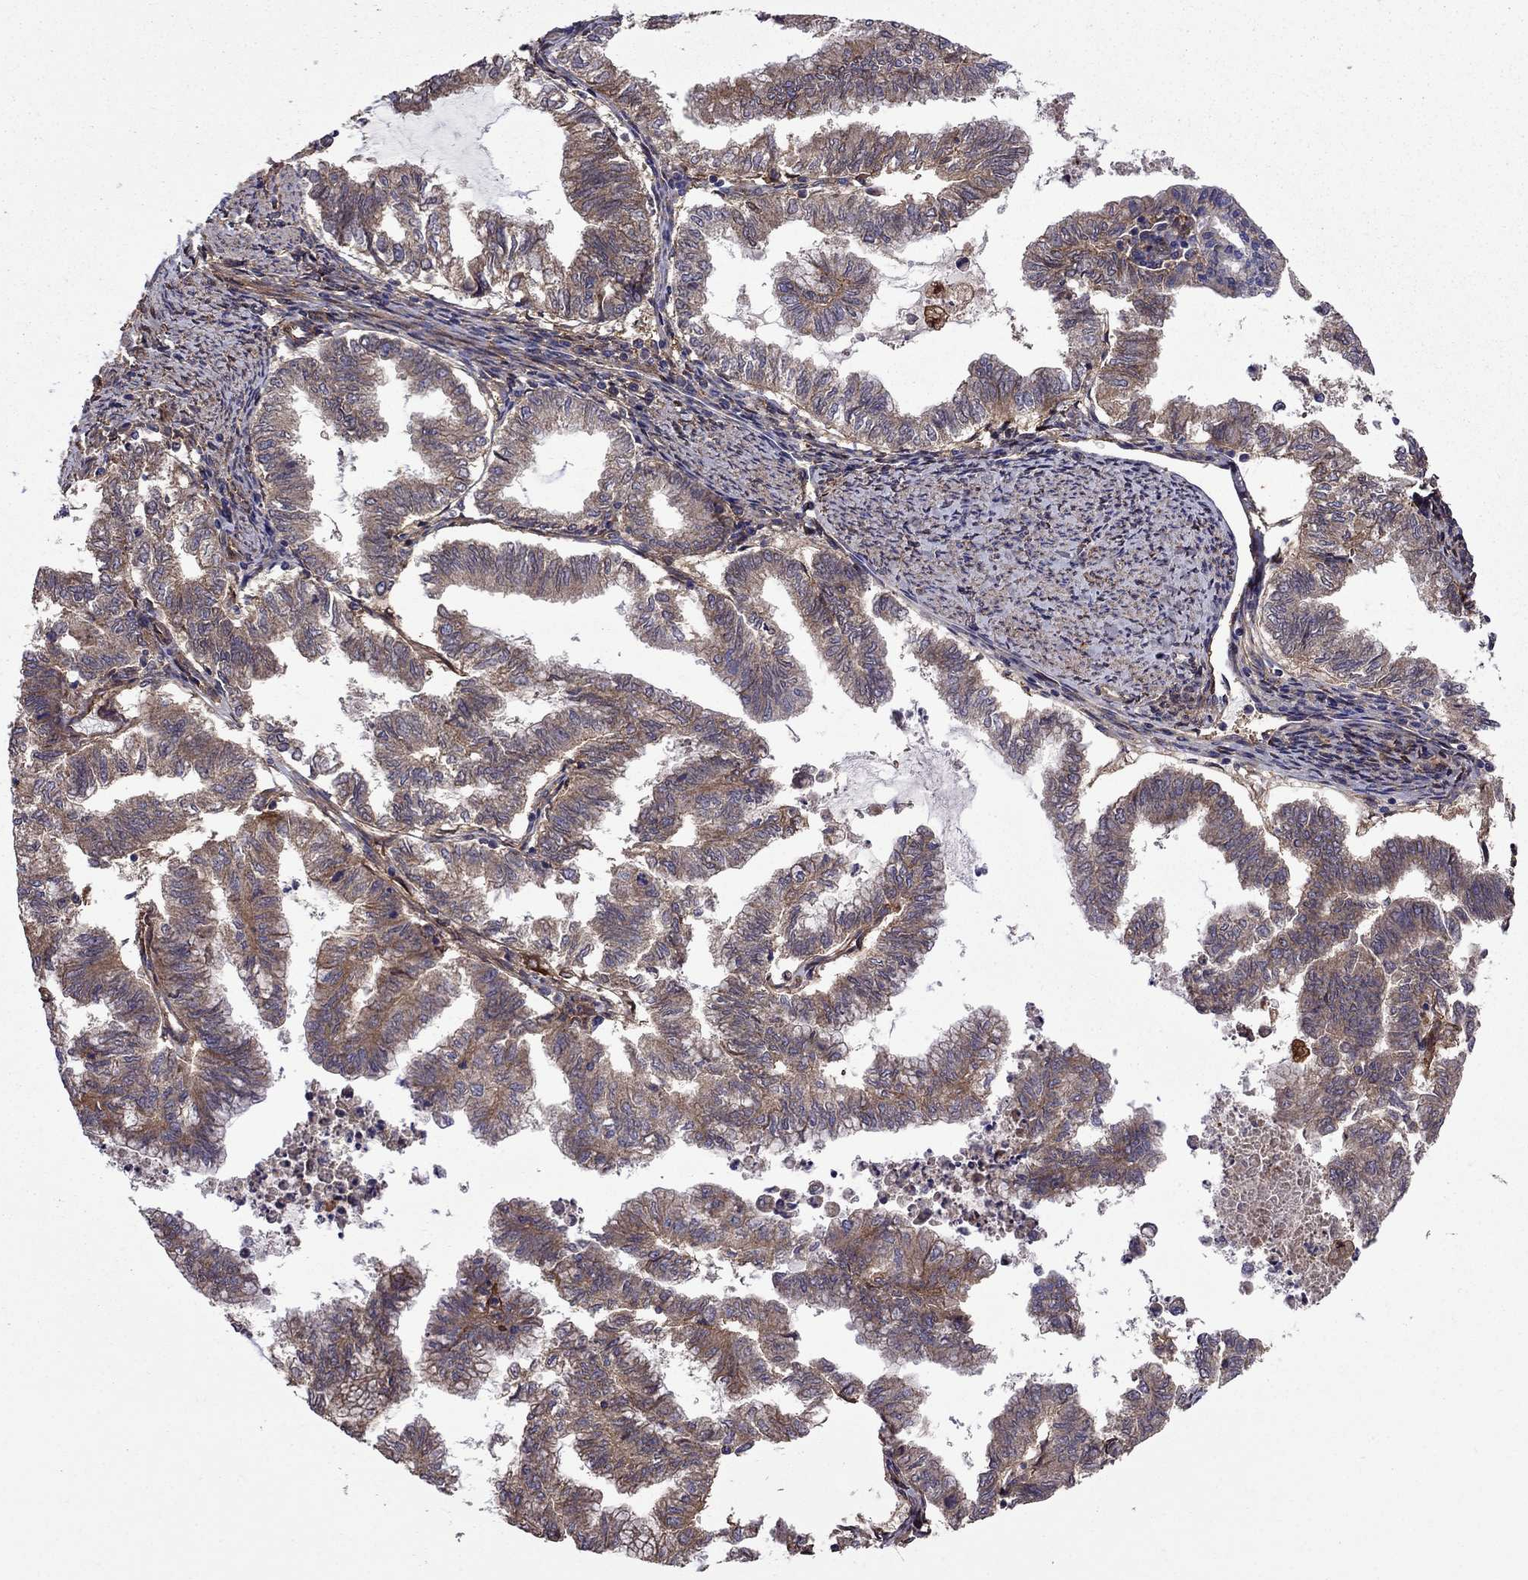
{"staining": {"intensity": "moderate", "quantity": "25%-75%", "location": "cytoplasmic/membranous"}, "tissue": "endometrial cancer", "cell_type": "Tumor cells", "image_type": "cancer", "snomed": [{"axis": "morphology", "description": "Adenocarcinoma, NOS"}, {"axis": "topography", "description": "Endometrium"}], "caption": "This is a photomicrograph of immunohistochemistry staining of endometrial cancer (adenocarcinoma), which shows moderate staining in the cytoplasmic/membranous of tumor cells.", "gene": "ITGB1", "patient": {"sex": "female", "age": 79}}